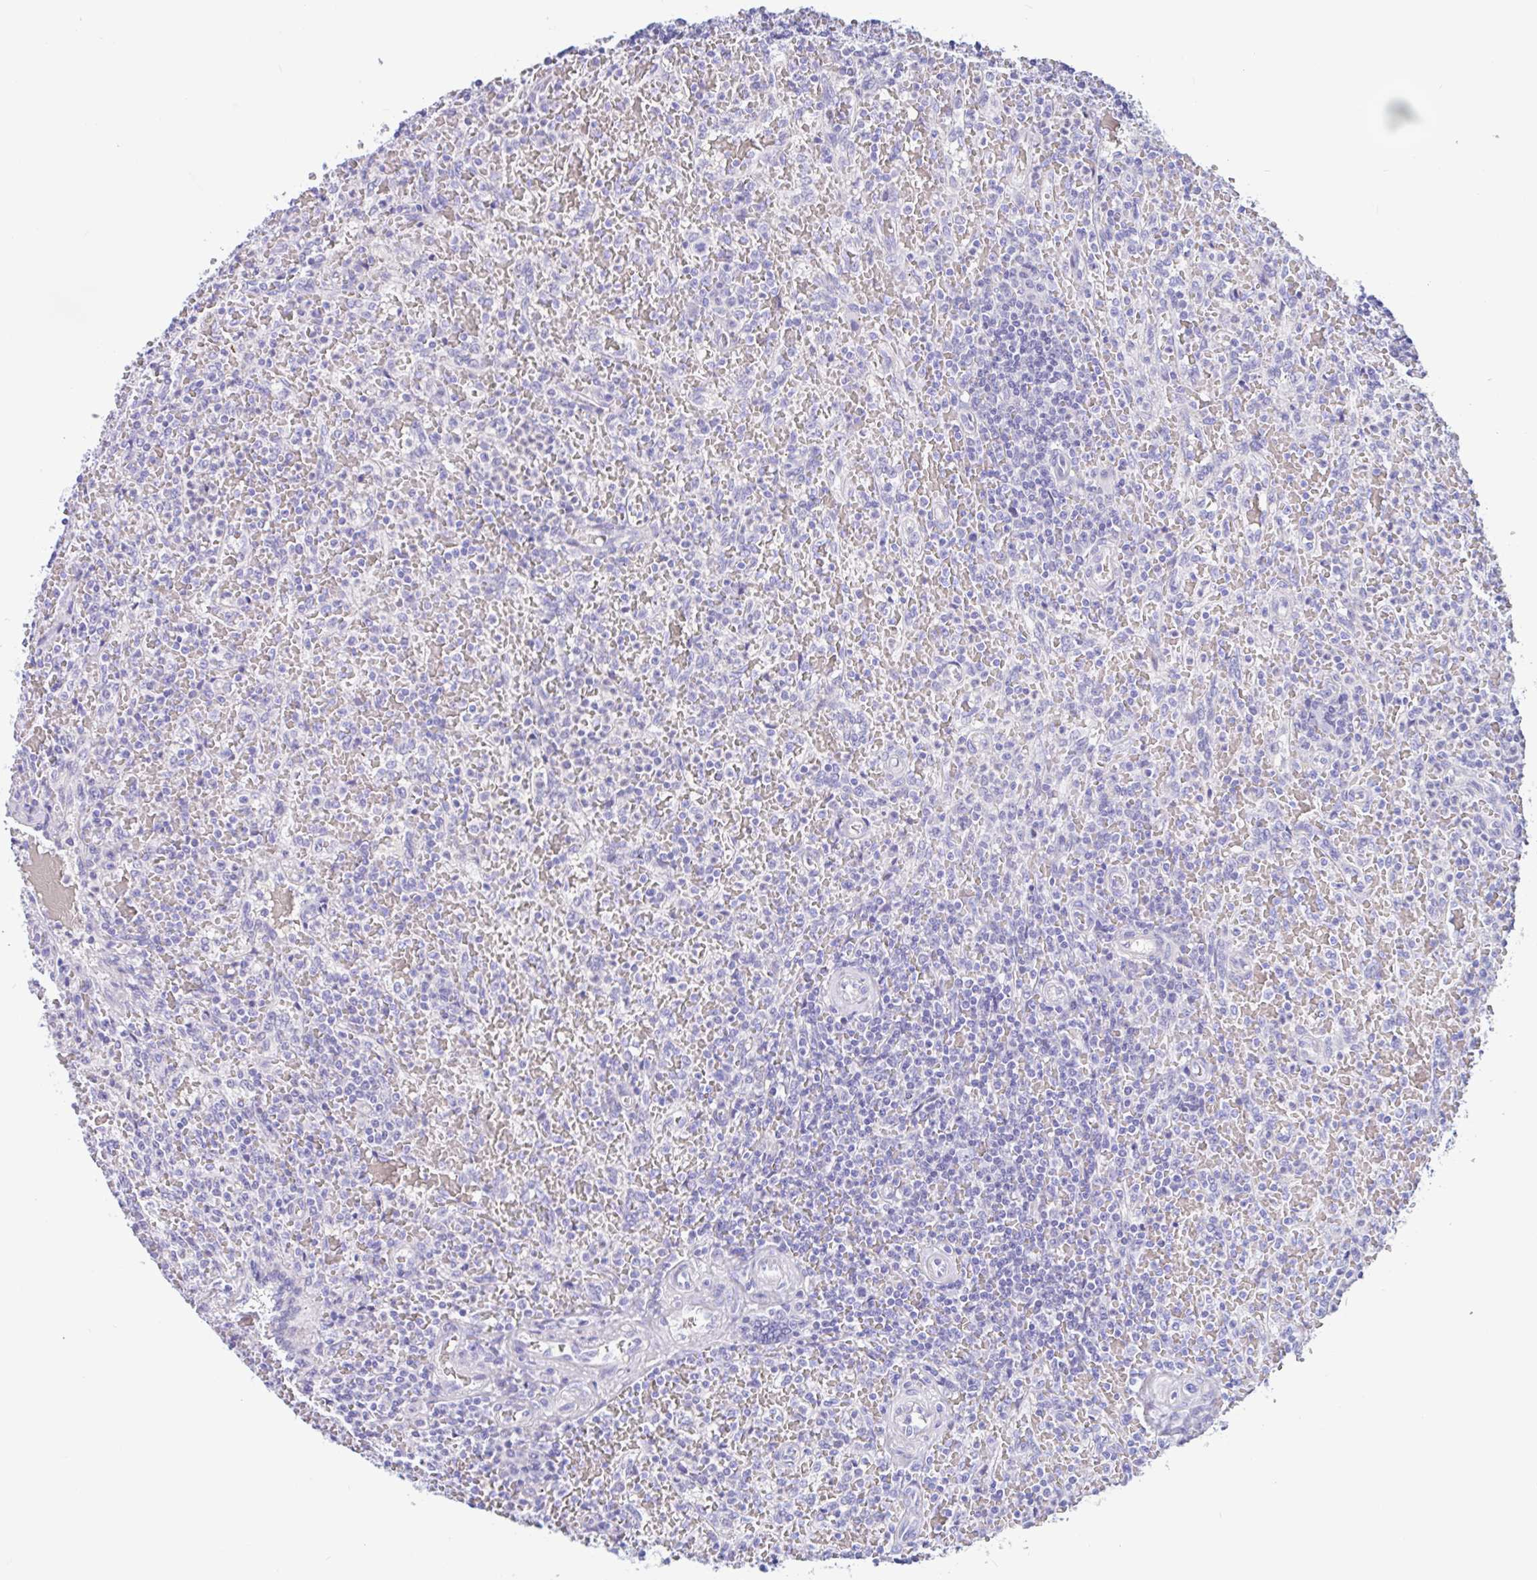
{"staining": {"intensity": "negative", "quantity": "none", "location": "none"}, "tissue": "lymphoma", "cell_type": "Tumor cells", "image_type": "cancer", "snomed": [{"axis": "morphology", "description": "Malignant lymphoma, non-Hodgkin's type, Low grade"}, {"axis": "topography", "description": "Spleen"}], "caption": "A photomicrograph of lymphoma stained for a protein demonstrates no brown staining in tumor cells.", "gene": "OR6N2", "patient": {"sex": "female", "age": 64}}